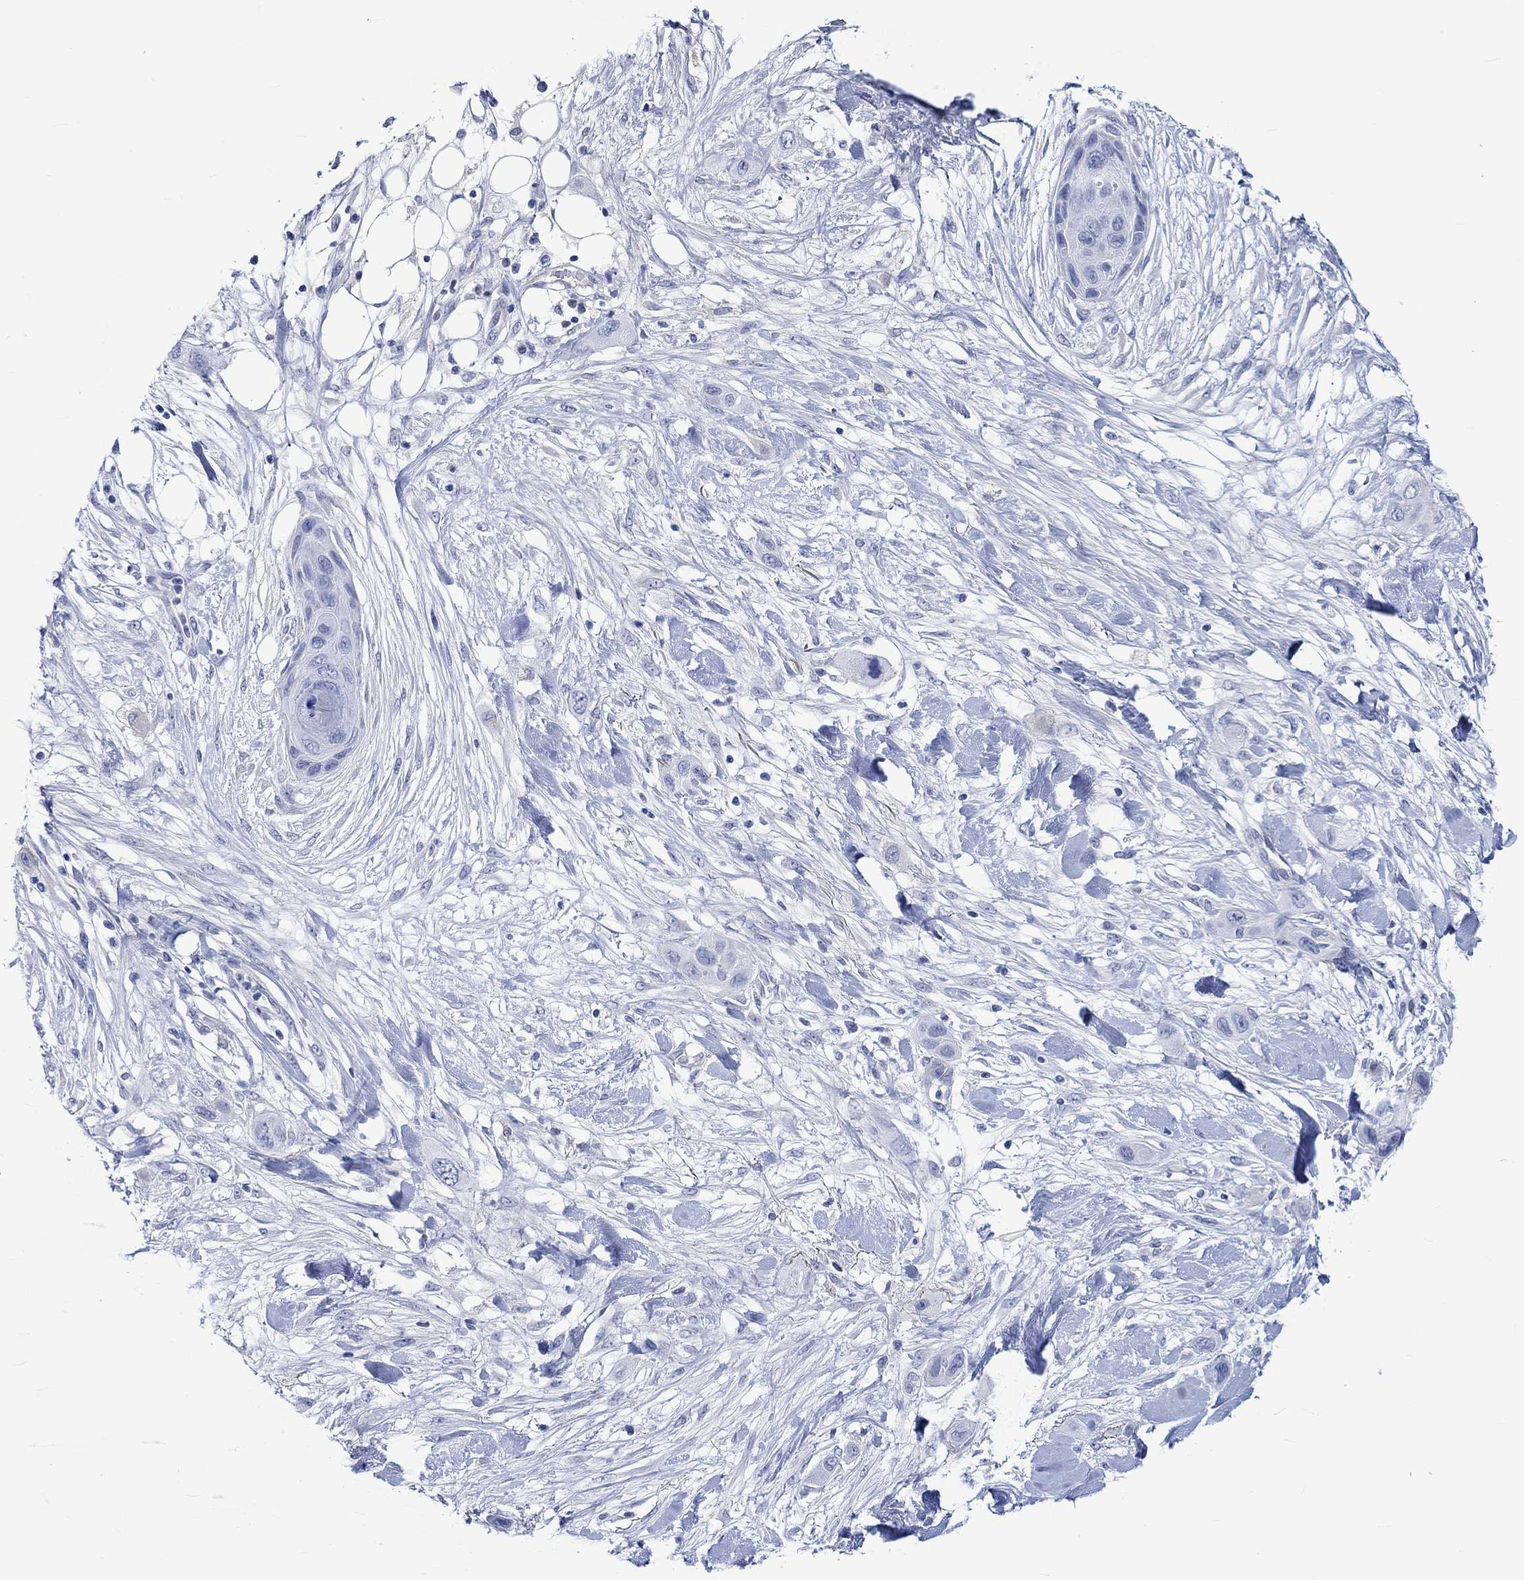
{"staining": {"intensity": "negative", "quantity": "none", "location": "none"}, "tissue": "skin cancer", "cell_type": "Tumor cells", "image_type": "cancer", "snomed": [{"axis": "morphology", "description": "Squamous cell carcinoma, NOS"}, {"axis": "topography", "description": "Skin"}], "caption": "IHC micrograph of skin cancer (squamous cell carcinoma) stained for a protein (brown), which reveals no positivity in tumor cells.", "gene": "KLHL33", "patient": {"sex": "male", "age": 79}}